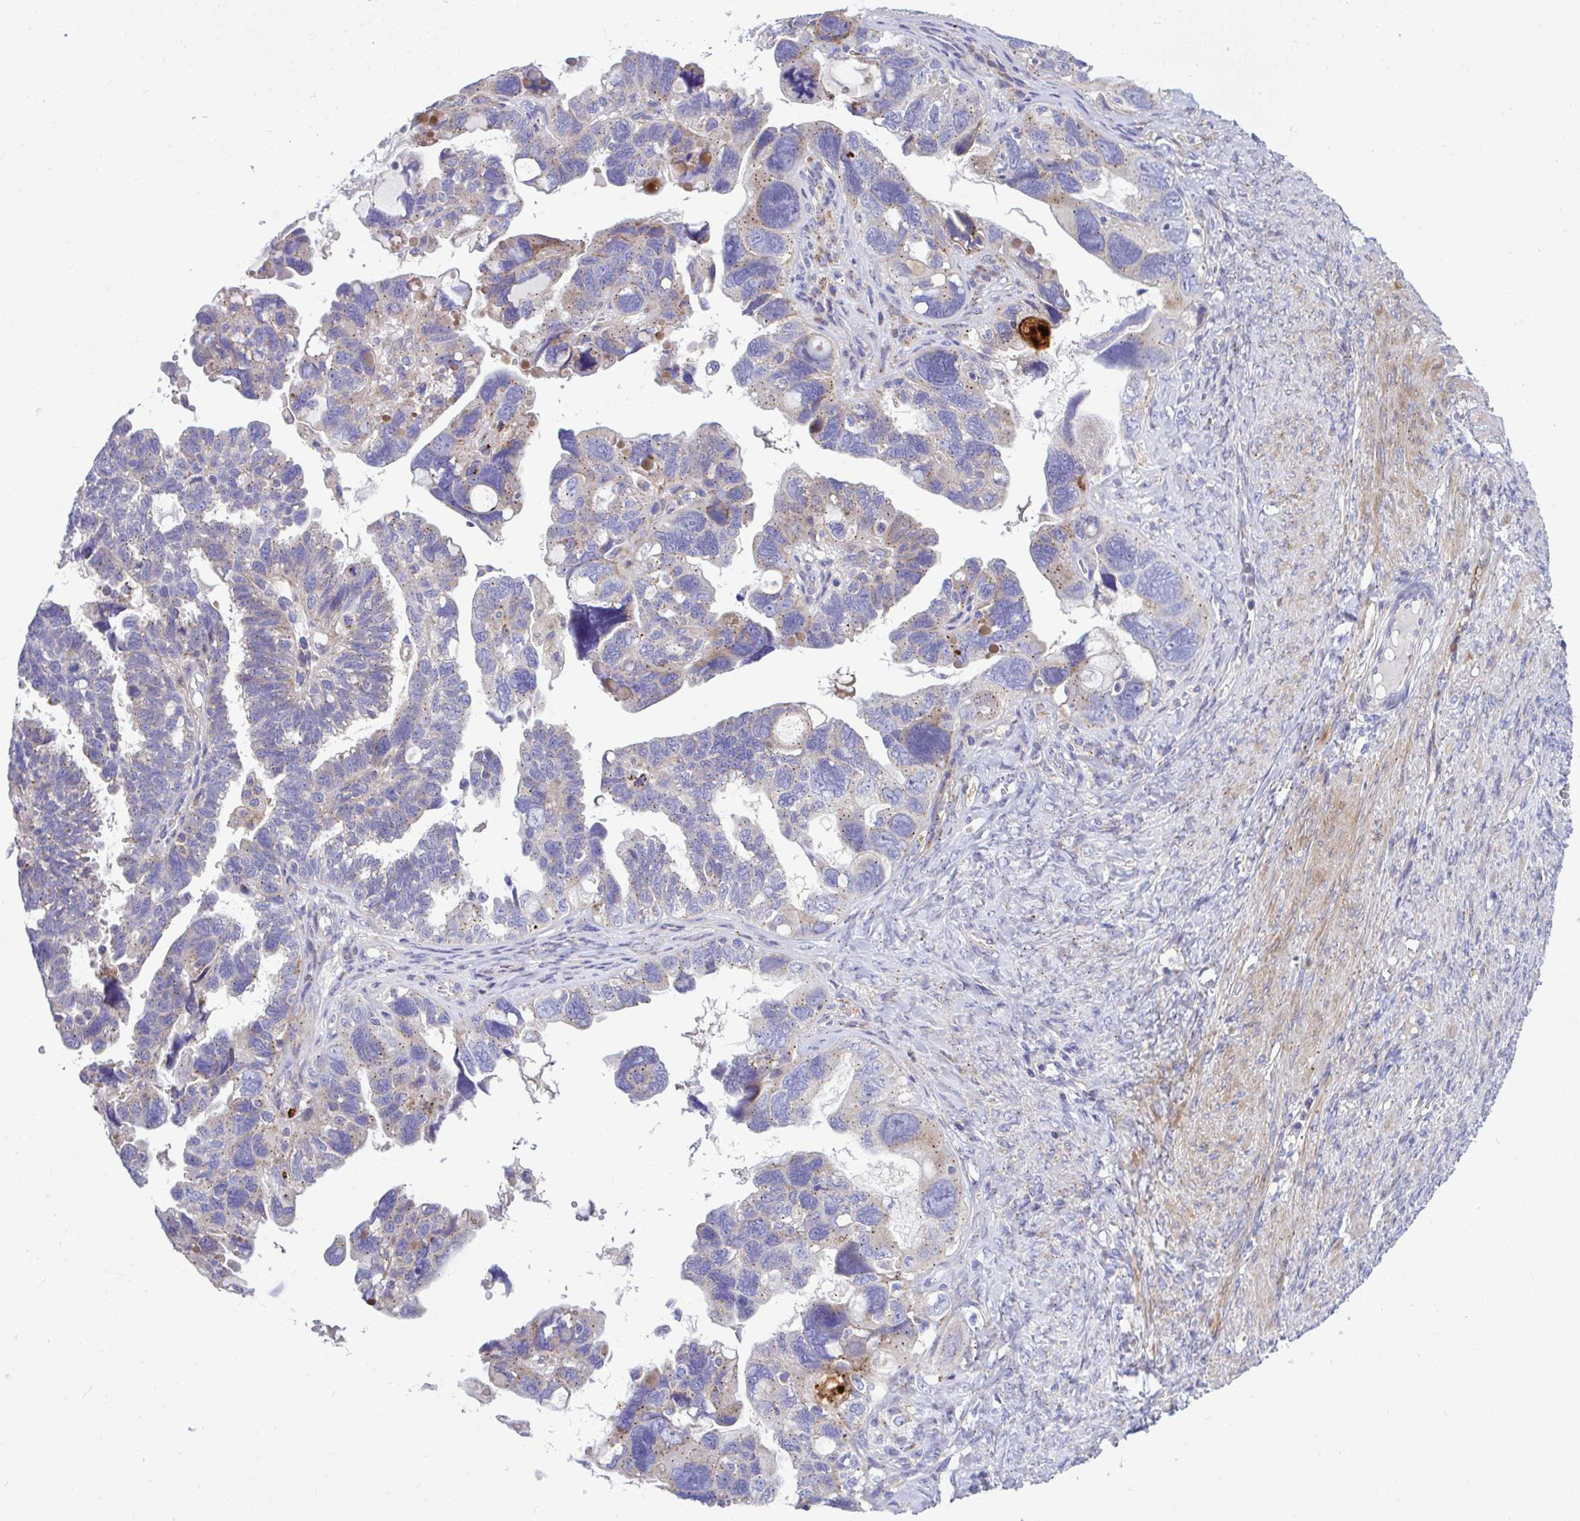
{"staining": {"intensity": "weak", "quantity": "25%-75%", "location": "cytoplasmic/membranous"}, "tissue": "ovarian cancer", "cell_type": "Tumor cells", "image_type": "cancer", "snomed": [{"axis": "morphology", "description": "Cystadenocarcinoma, serous, NOS"}, {"axis": "topography", "description": "Ovary"}], "caption": "This is an image of immunohistochemistry staining of ovarian cancer, which shows weak expression in the cytoplasmic/membranous of tumor cells.", "gene": "MRPS16", "patient": {"sex": "female", "age": 60}}